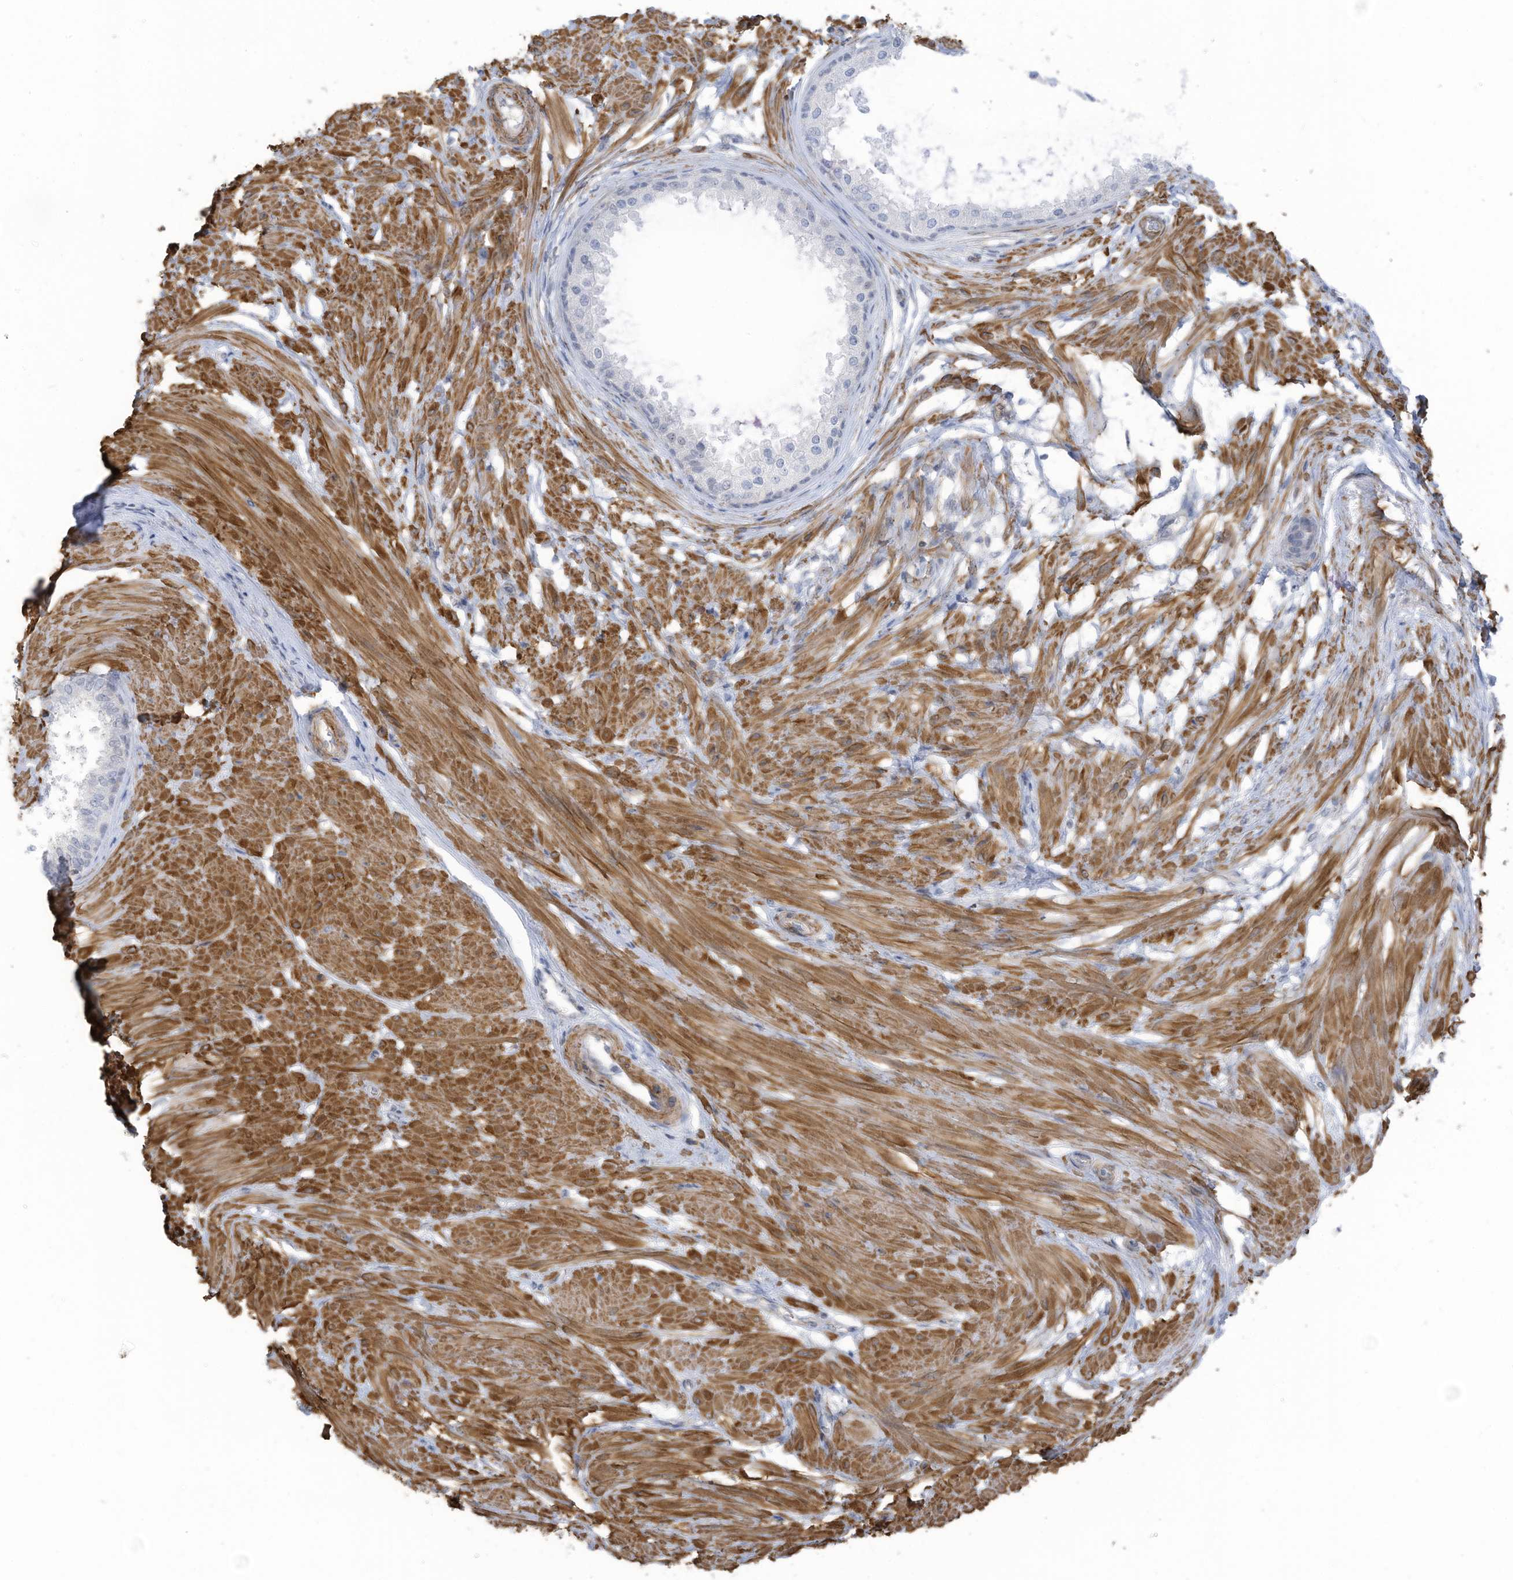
{"staining": {"intensity": "negative", "quantity": "none", "location": "none"}, "tissue": "prostate", "cell_type": "Glandular cells", "image_type": "normal", "snomed": [{"axis": "morphology", "description": "Normal tissue, NOS"}, {"axis": "topography", "description": "Prostate"}], "caption": "This image is of normal prostate stained with immunohistochemistry to label a protein in brown with the nuclei are counter-stained blue. There is no positivity in glandular cells.", "gene": "ZNF846", "patient": {"sex": "male", "age": 48}}